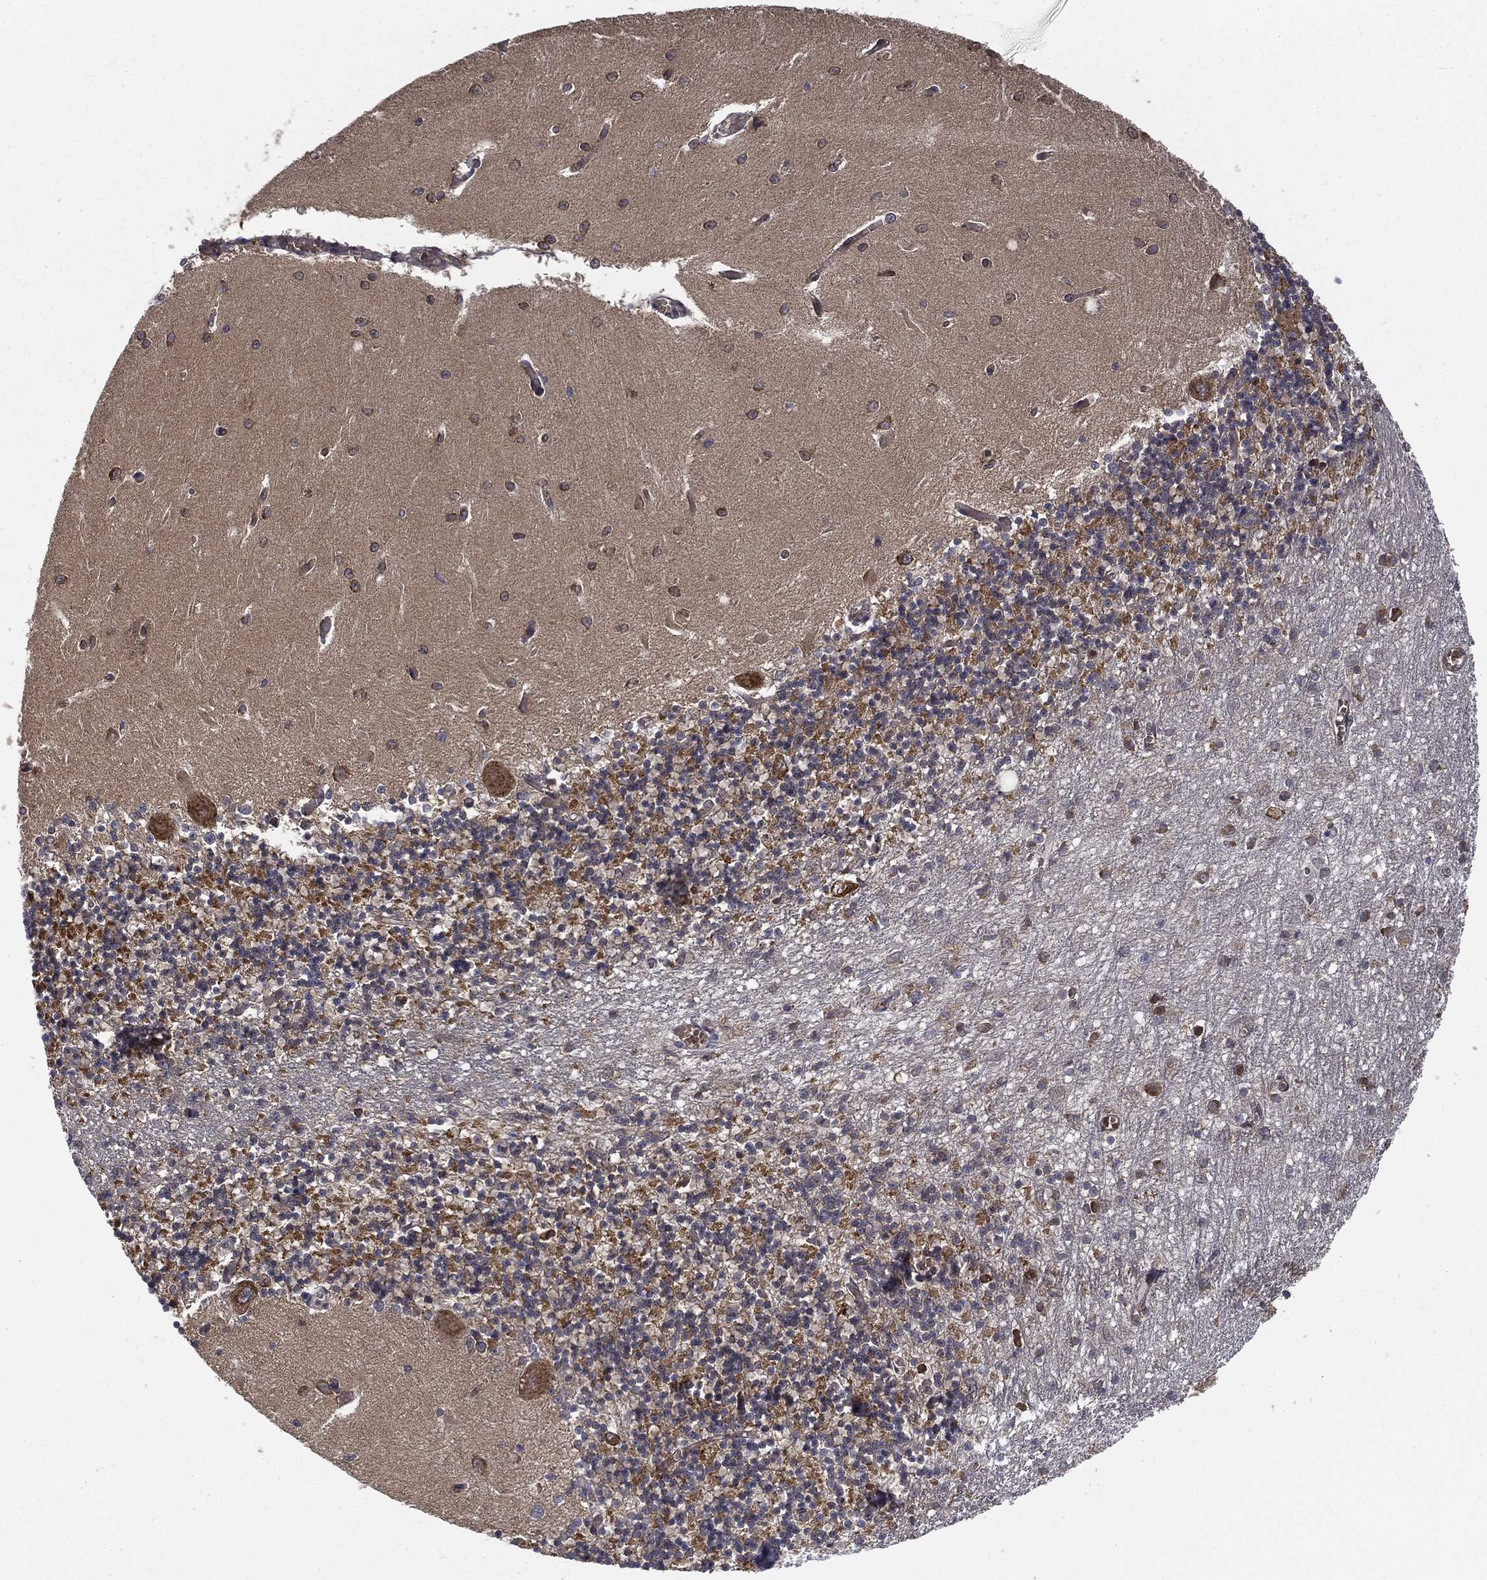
{"staining": {"intensity": "negative", "quantity": "none", "location": "none"}, "tissue": "cerebellum", "cell_type": "Cells in granular layer", "image_type": "normal", "snomed": [{"axis": "morphology", "description": "Normal tissue, NOS"}, {"axis": "topography", "description": "Cerebellum"}], "caption": "Immunohistochemistry (IHC) of normal human cerebellum shows no staining in cells in granular layer.", "gene": "EIF2AK2", "patient": {"sex": "female", "age": 64}}